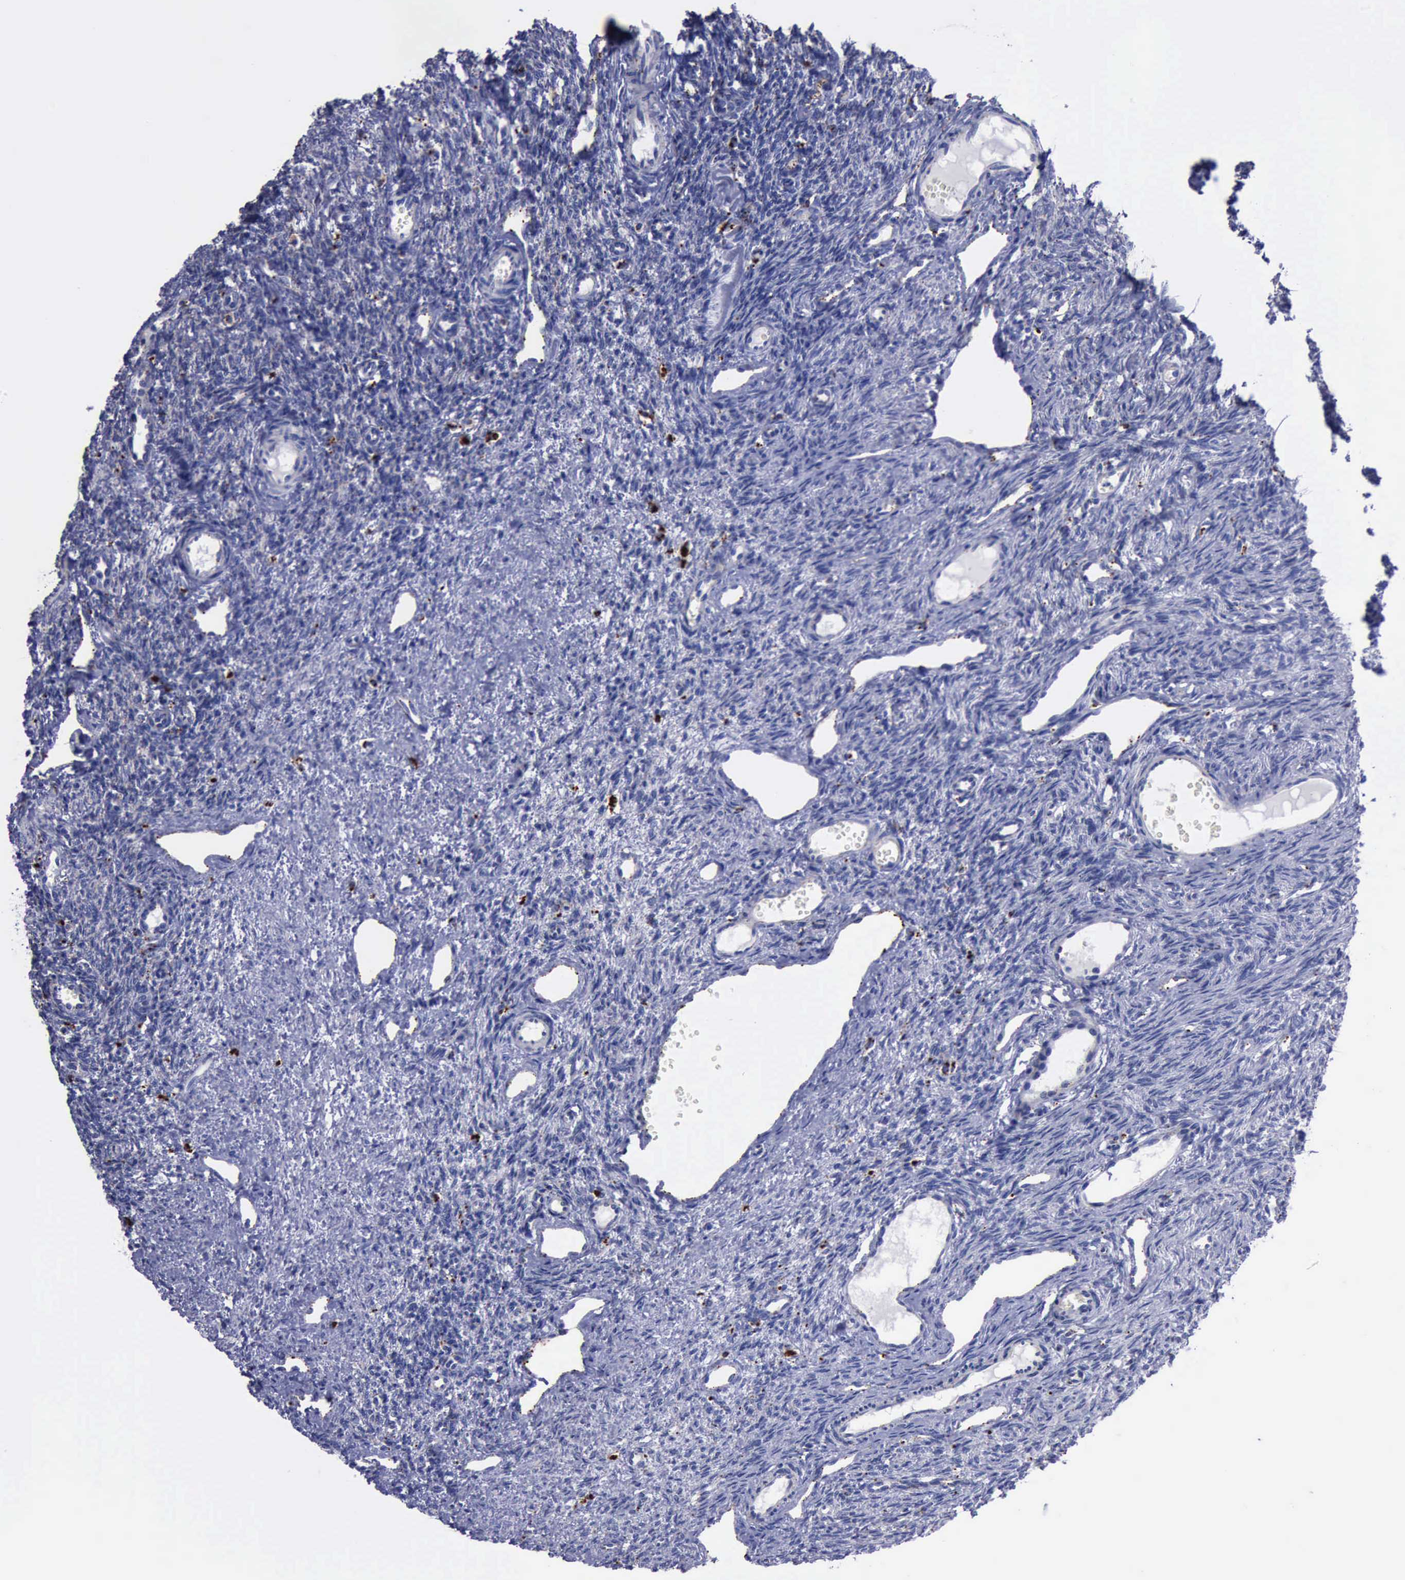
{"staining": {"intensity": "negative", "quantity": "none", "location": "none"}, "tissue": "ovary", "cell_type": "Follicle cells", "image_type": "normal", "snomed": [{"axis": "morphology", "description": "Normal tissue, NOS"}, {"axis": "topography", "description": "Ovary"}], "caption": "A high-resolution micrograph shows immunohistochemistry (IHC) staining of benign ovary, which displays no significant staining in follicle cells.", "gene": "CTSD", "patient": {"sex": "female", "age": 33}}